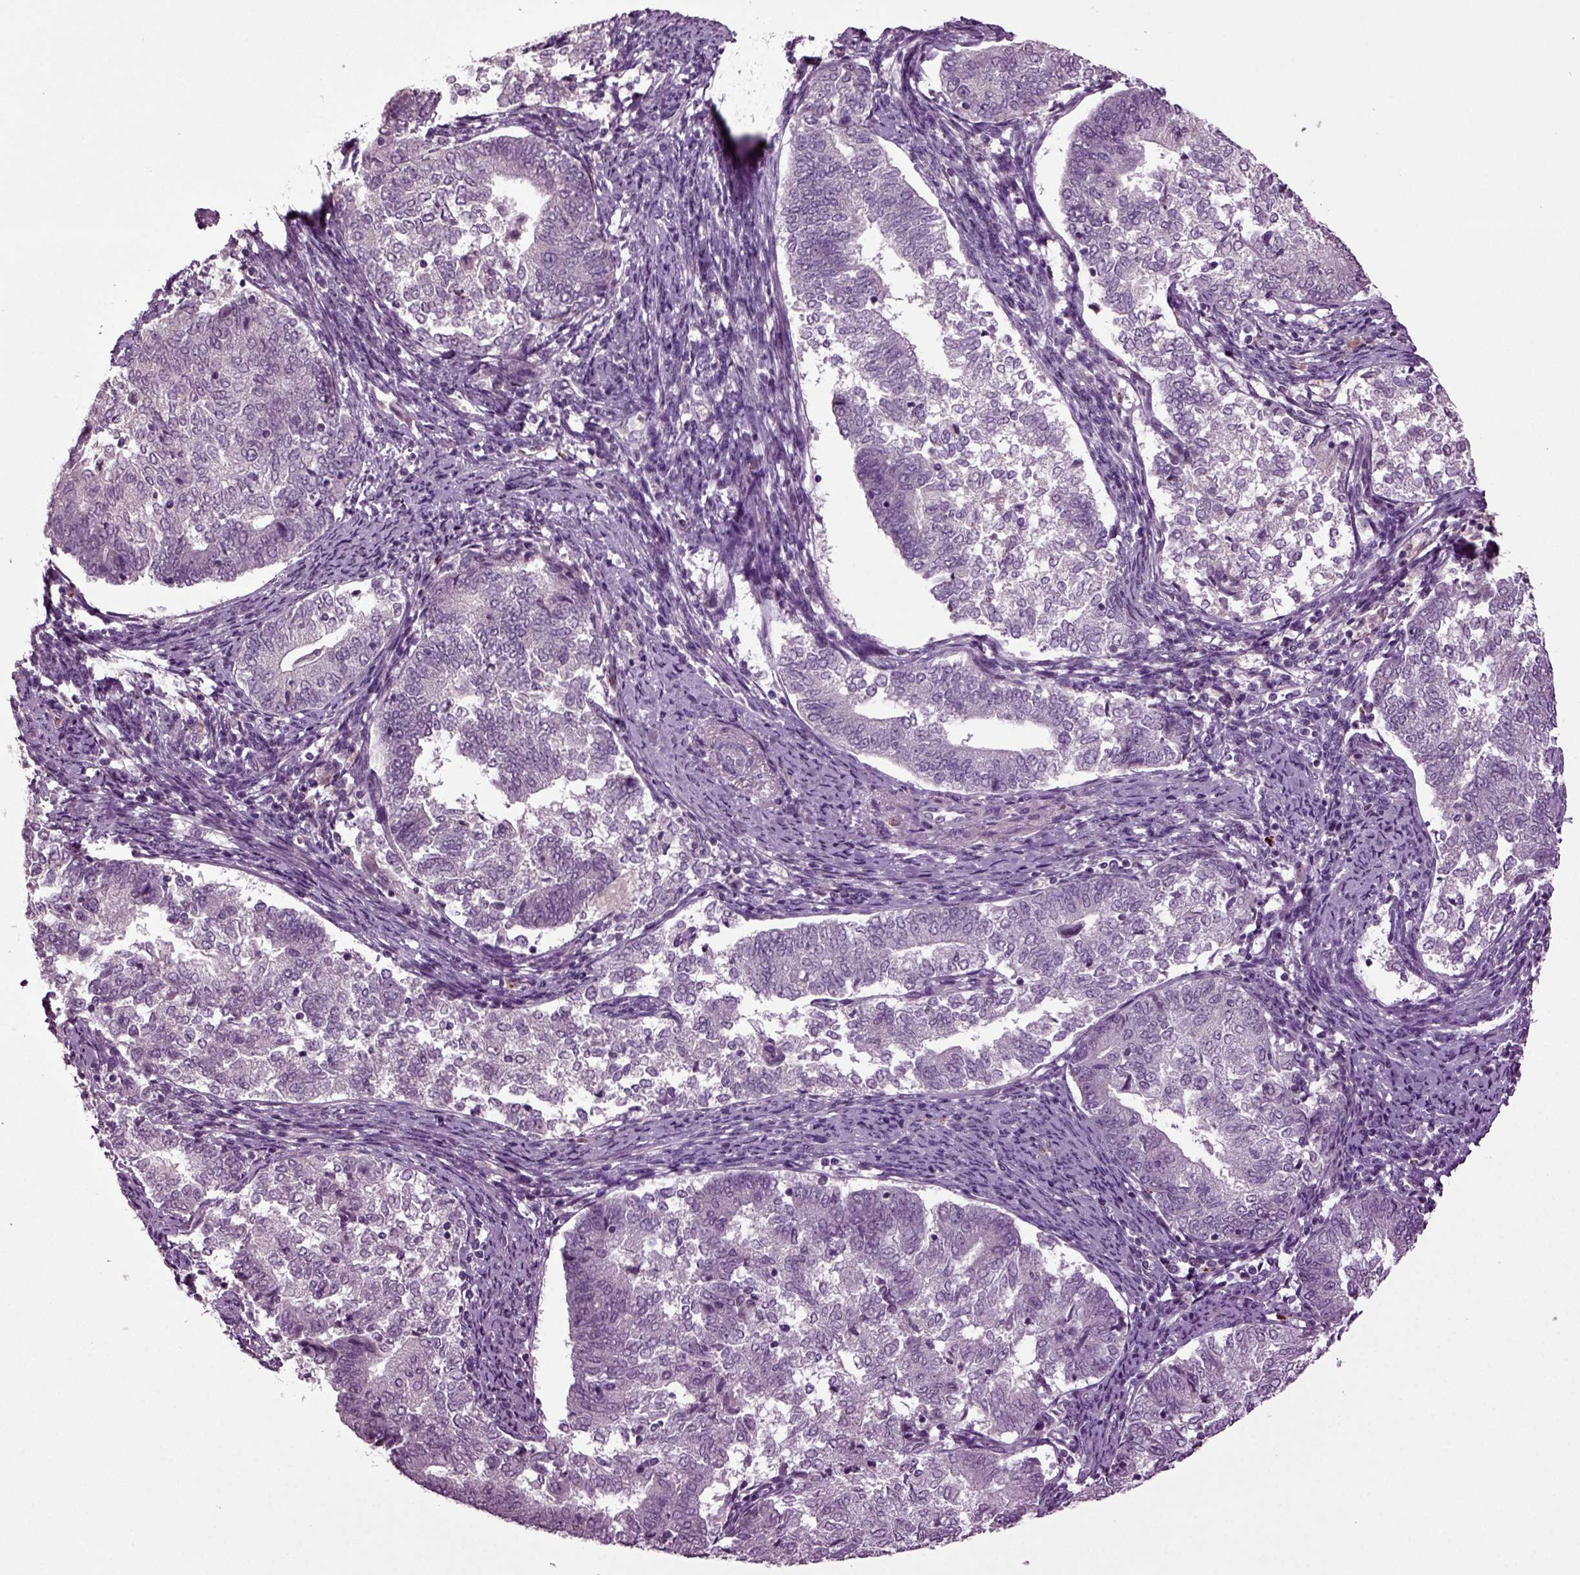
{"staining": {"intensity": "negative", "quantity": "none", "location": "none"}, "tissue": "endometrial cancer", "cell_type": "Tumor cells", "image_type": "cancer", "snomed": [{"axis": "morphology", "description": "Adenocarcinoma, NOS"}, {"axis": "topography", "description": "Endometrium"}], "caption": "The image shows no significant expression in tumor cells of endometrial adenocarcinoma.", "gene": "SLC17A6", "patient": {"sex": "female", "age": 65}}